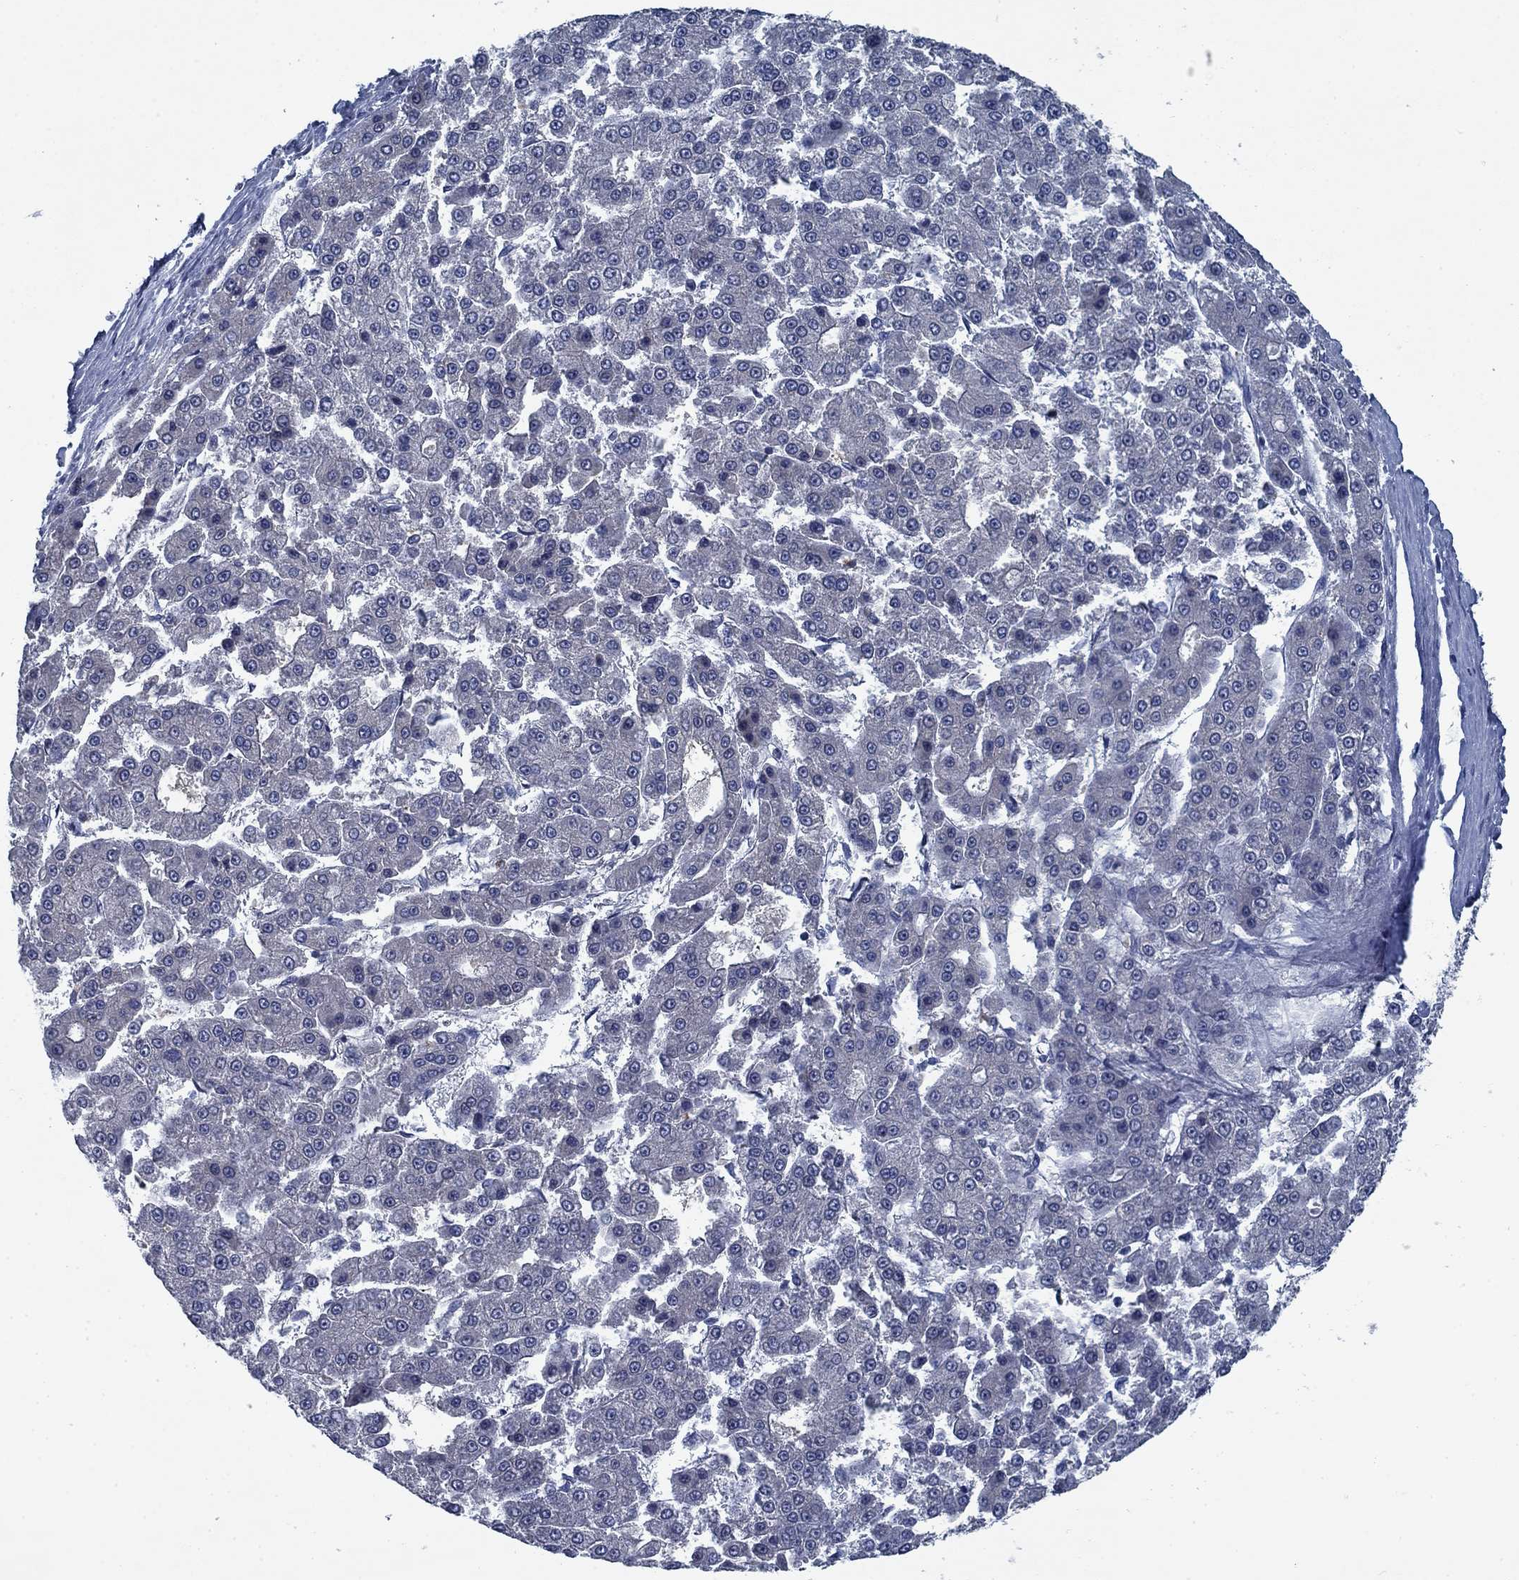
{"staining": {"intensity": "negative", "quantity": "none", "location": "none"}, "tissue": "liver cancer", "cell_type": "Tumor cells", "image_type": "cancer", "snomed": [{"axis": "morphology", "description": "Carcinoma, Hepatocellular, NOS"}, {"axis": "topography", "description": "Liver"}], "caption": "Tumor cells show no significant staining in liver cancer.", "gene": "PNMA8A", "patient": {"sex": "male", "age": 70}}